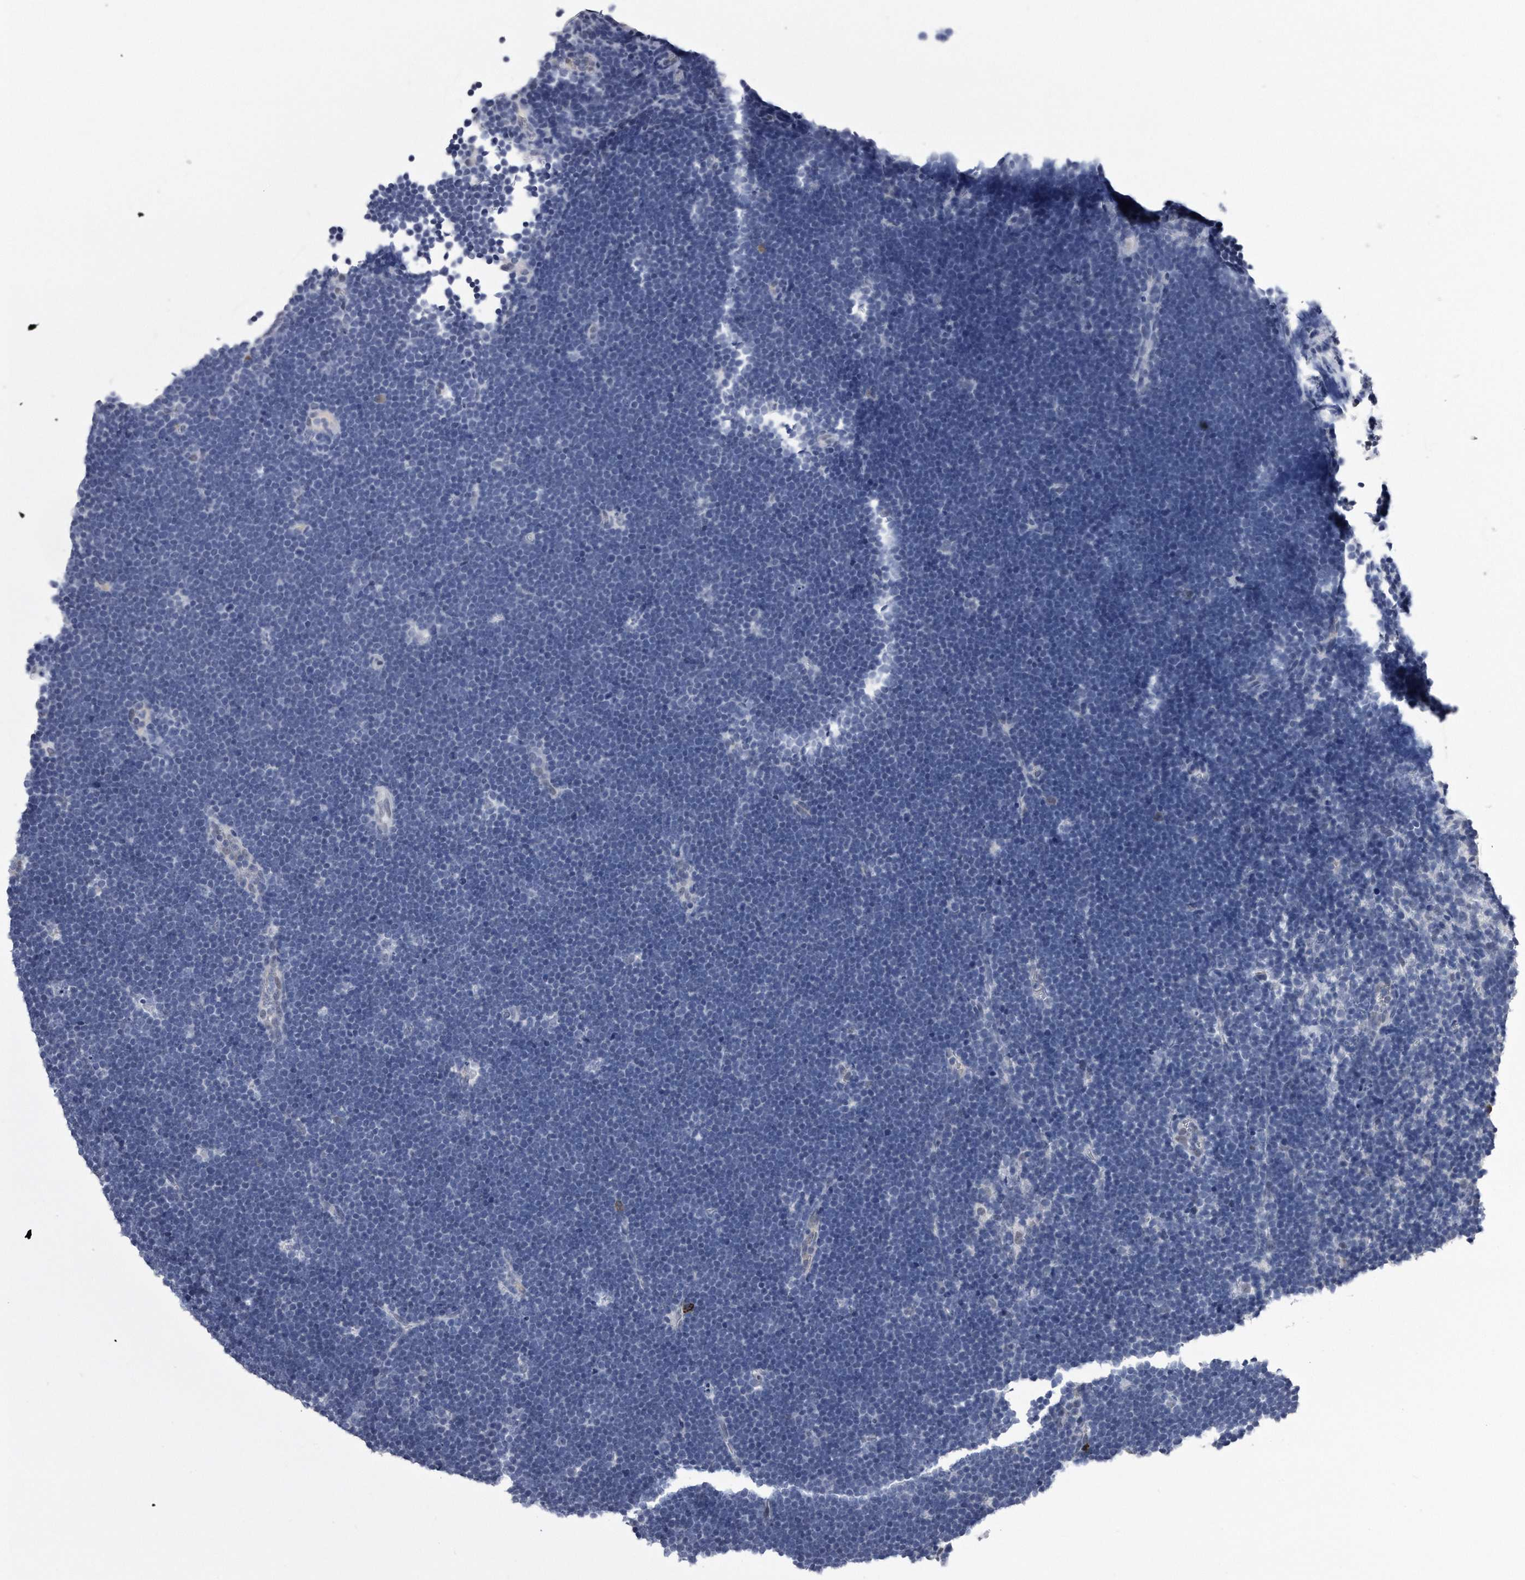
{"staining": {"intensity": "negative", "quantity": "none", "location": "none"}, "tissue": "lymphoma", "cell_type": "Tumor cells", "image_type": "cancer", "snomed": [{"axis": "morphology", "description": "Malignant lymphoma, non-Hodgkin's type, High grade"}, {"axis": "topography", "description": "Lymph node"}], "caption": "High-grade malignant lymphoma, non-Hodgkin's type stained for a protein using immunohistochemistry demonstrates no staining tumor cells.", "gene": "KCTD8", "patient": {"sex": "male", "age": 13}}